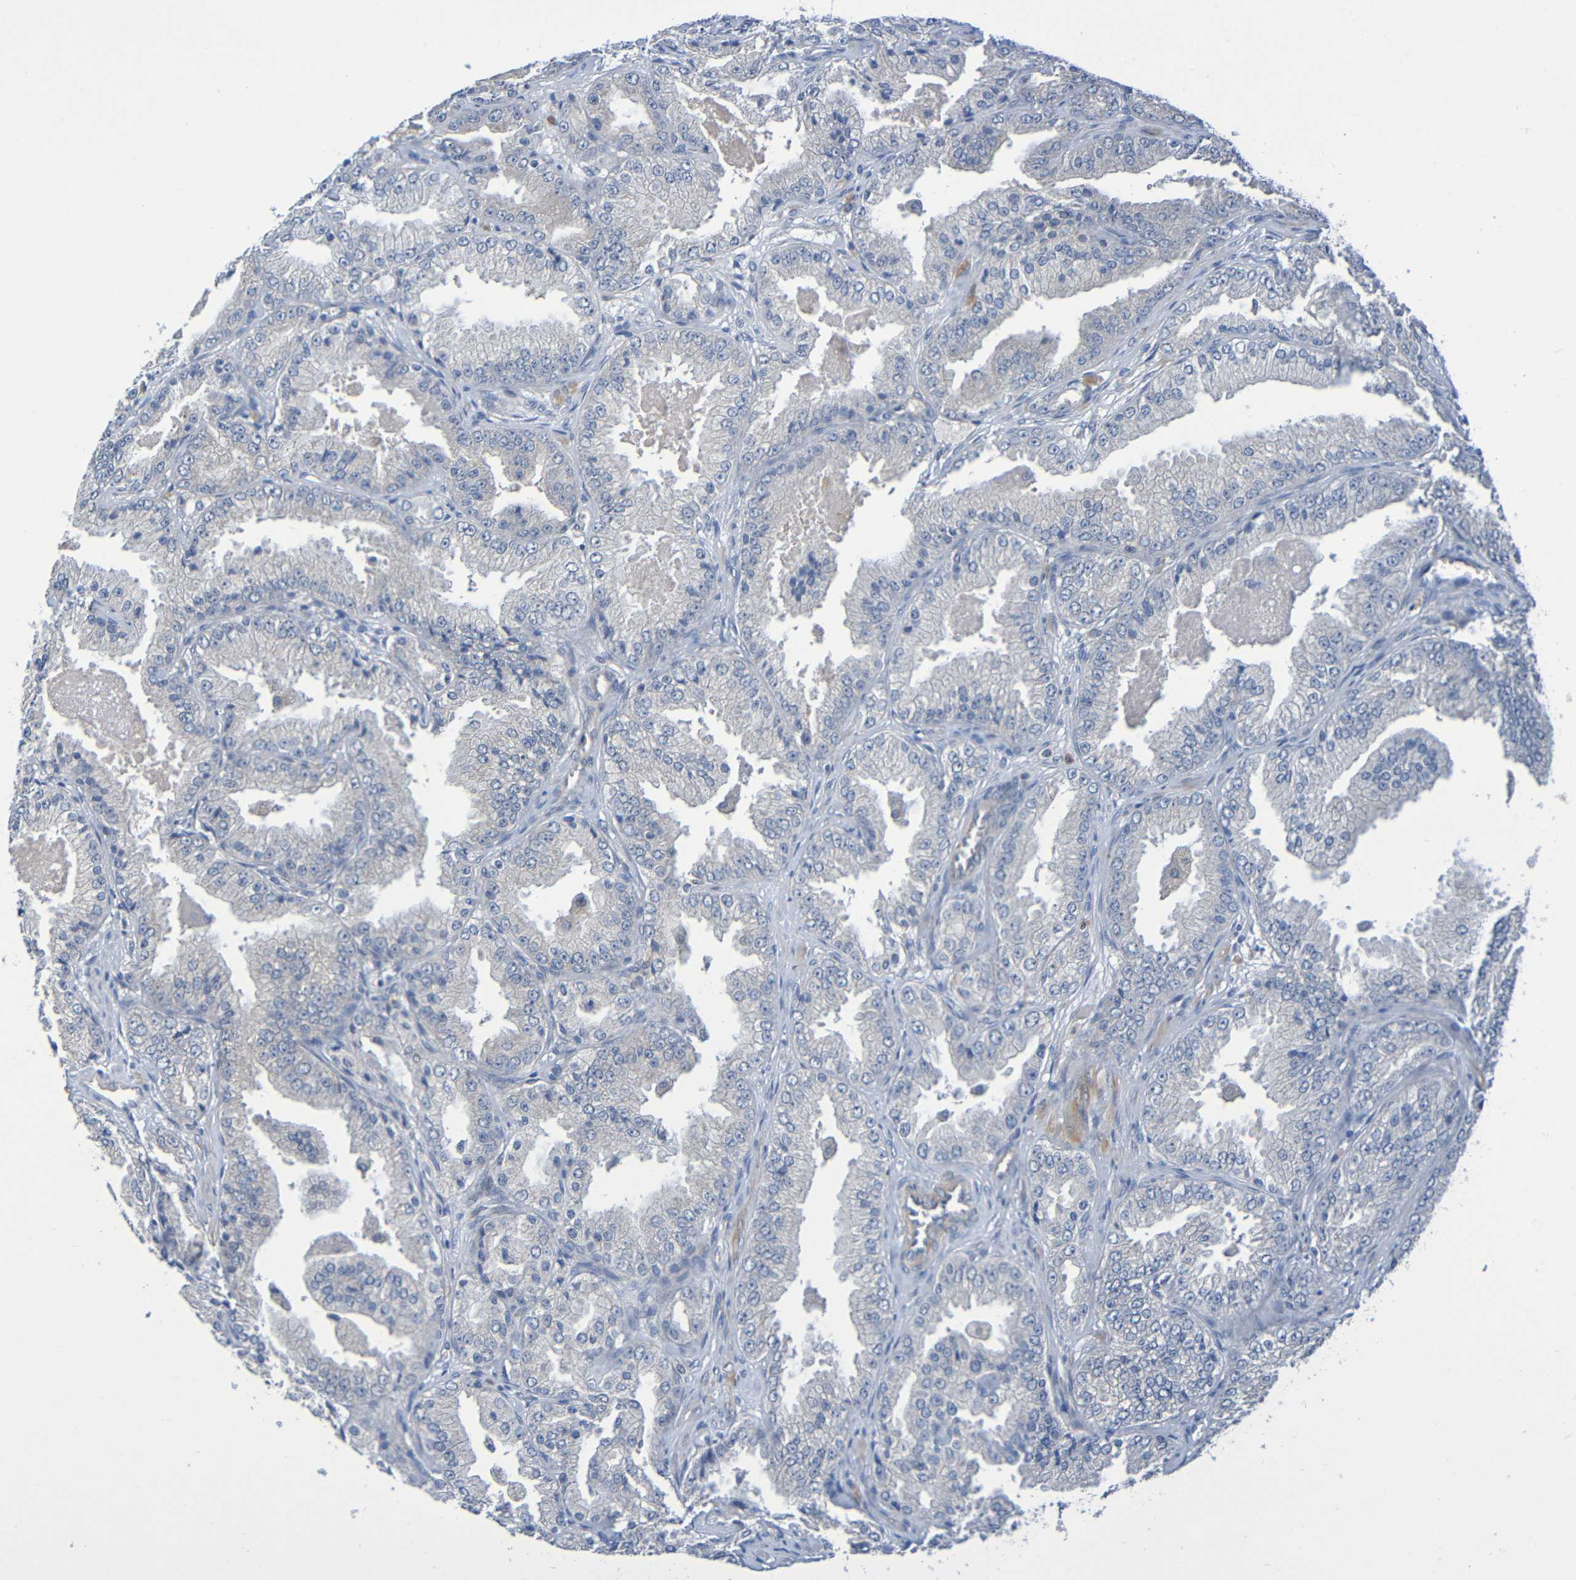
{"staining": {"intensity": "negative", "quantity": "none", "location": "none"}, "tissue": "prostate cancer", "cell_type": "Tumor cells", "image_type": "cancer", "snomed": [{"axis": "morphology", "description": "Adenocarcinoma, High grade"}, {"axis": "topography", "description": "Prostate"}], "caption": "Immunohistochemical staining of human prostate adenocarcinoma (high-grade) displays no significant expression in tumor cells.", "gene": "CYP4F2", "patient": {"sex": "male", "age": 61}}